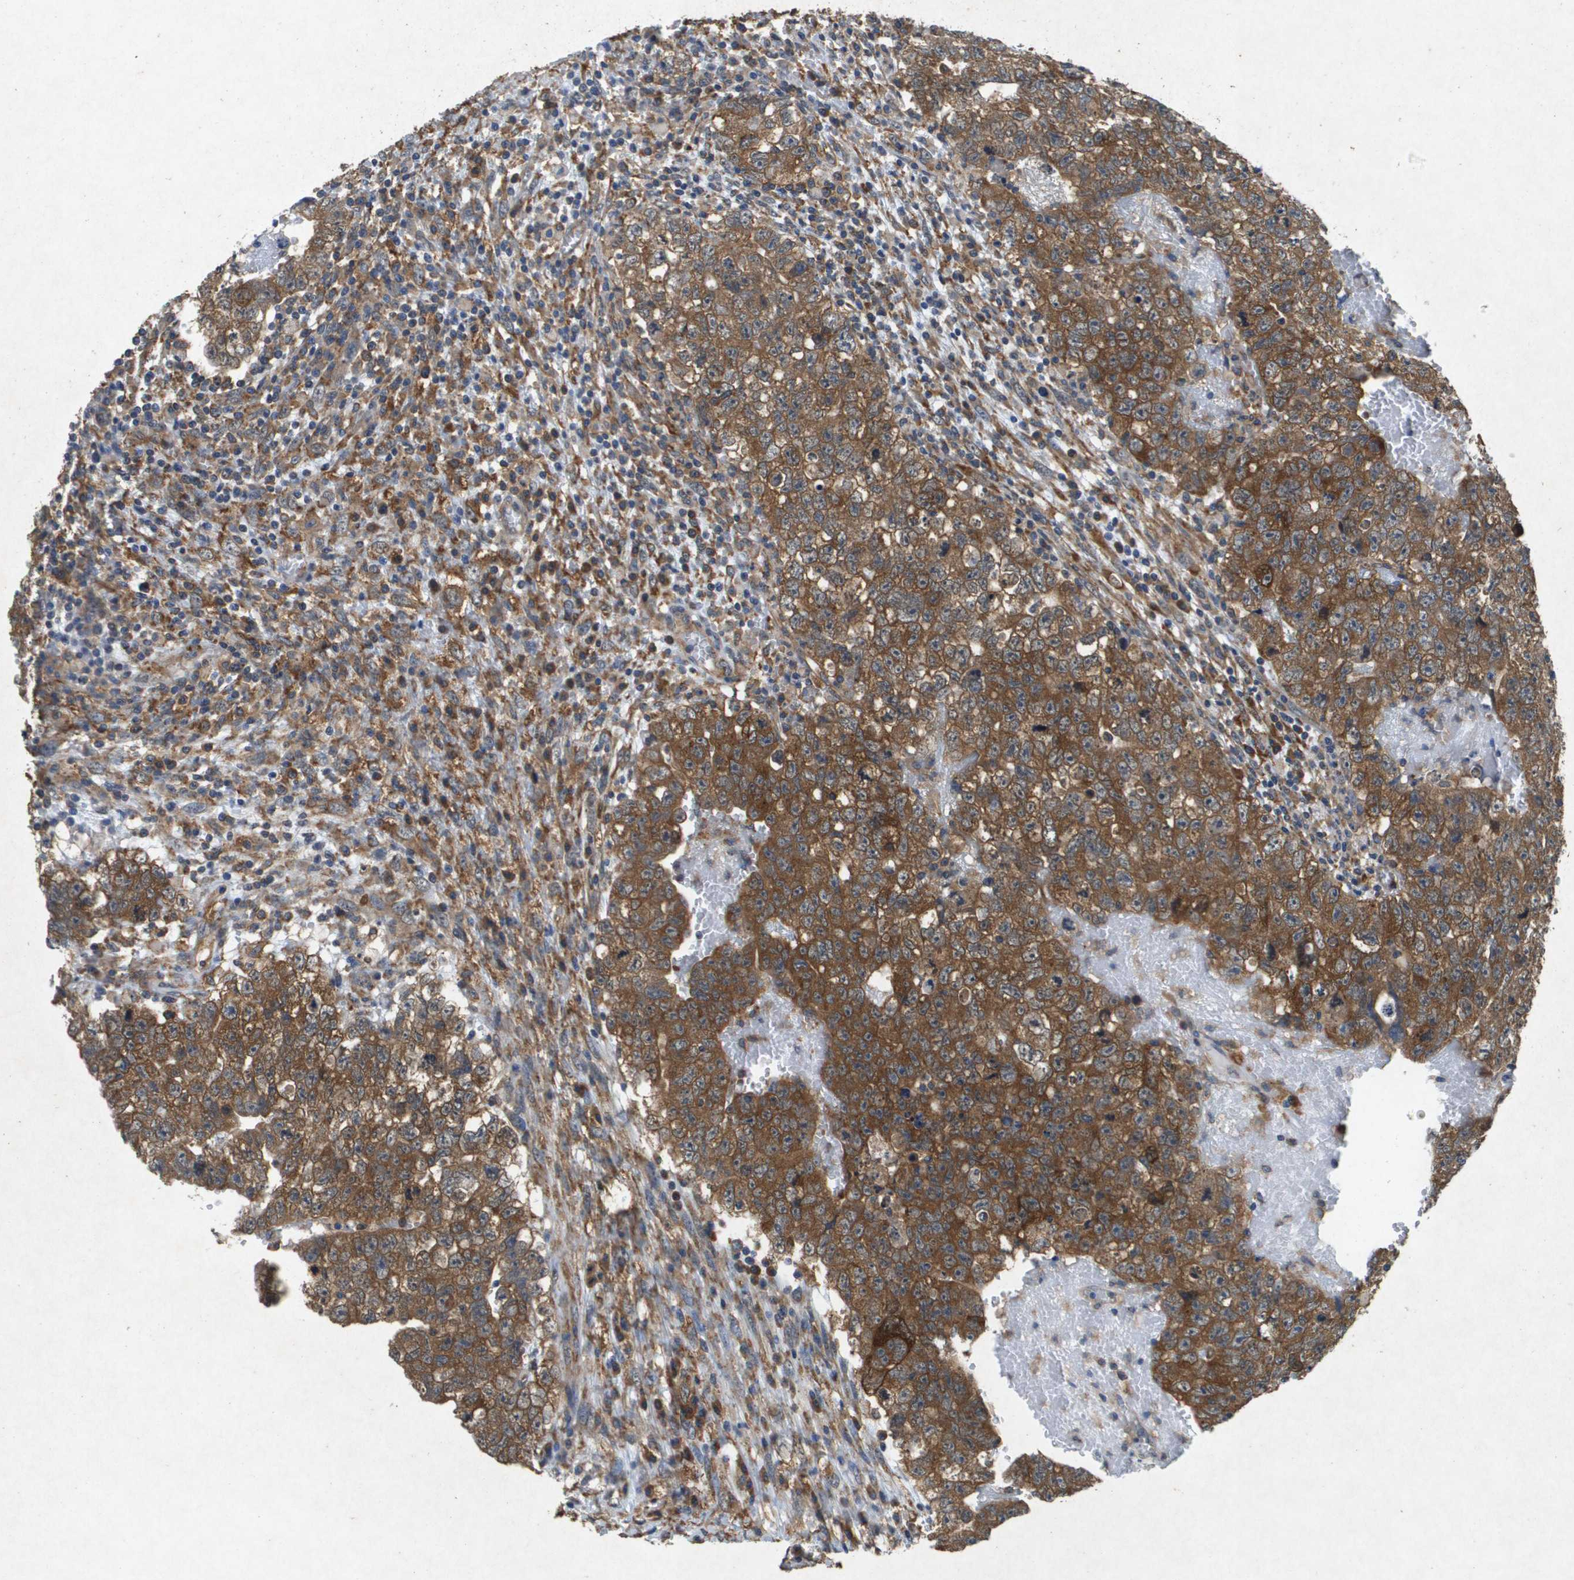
{"staining": {"intensity": "moderate", "quantity": ">75%", "location": "cytoplasmic/membranous"}, "tissue": "testis cancer", "cell_type": "Tumor cells", "image_type": "cancer", "snomed": [{"axis": "morphology", "description": "Seminoma, NOS"}, {"axis": "morphology", "description": "Carcinoma, Embryonal, NOS"}, {"axis": "topography", "description": "Testis"}], "caption": "Immunohistochemistry image of neoplastic tissue: seminoma (testis) stained using IHC demonstrates medium levels of moderate protein expression localized specifically in the cytoplasmic/membranous of tumor cells, appearing as a cytoplasmic/membranous brown color.", "gene": "PTPRT", "patient": {"sex": "male", "age": 38}}